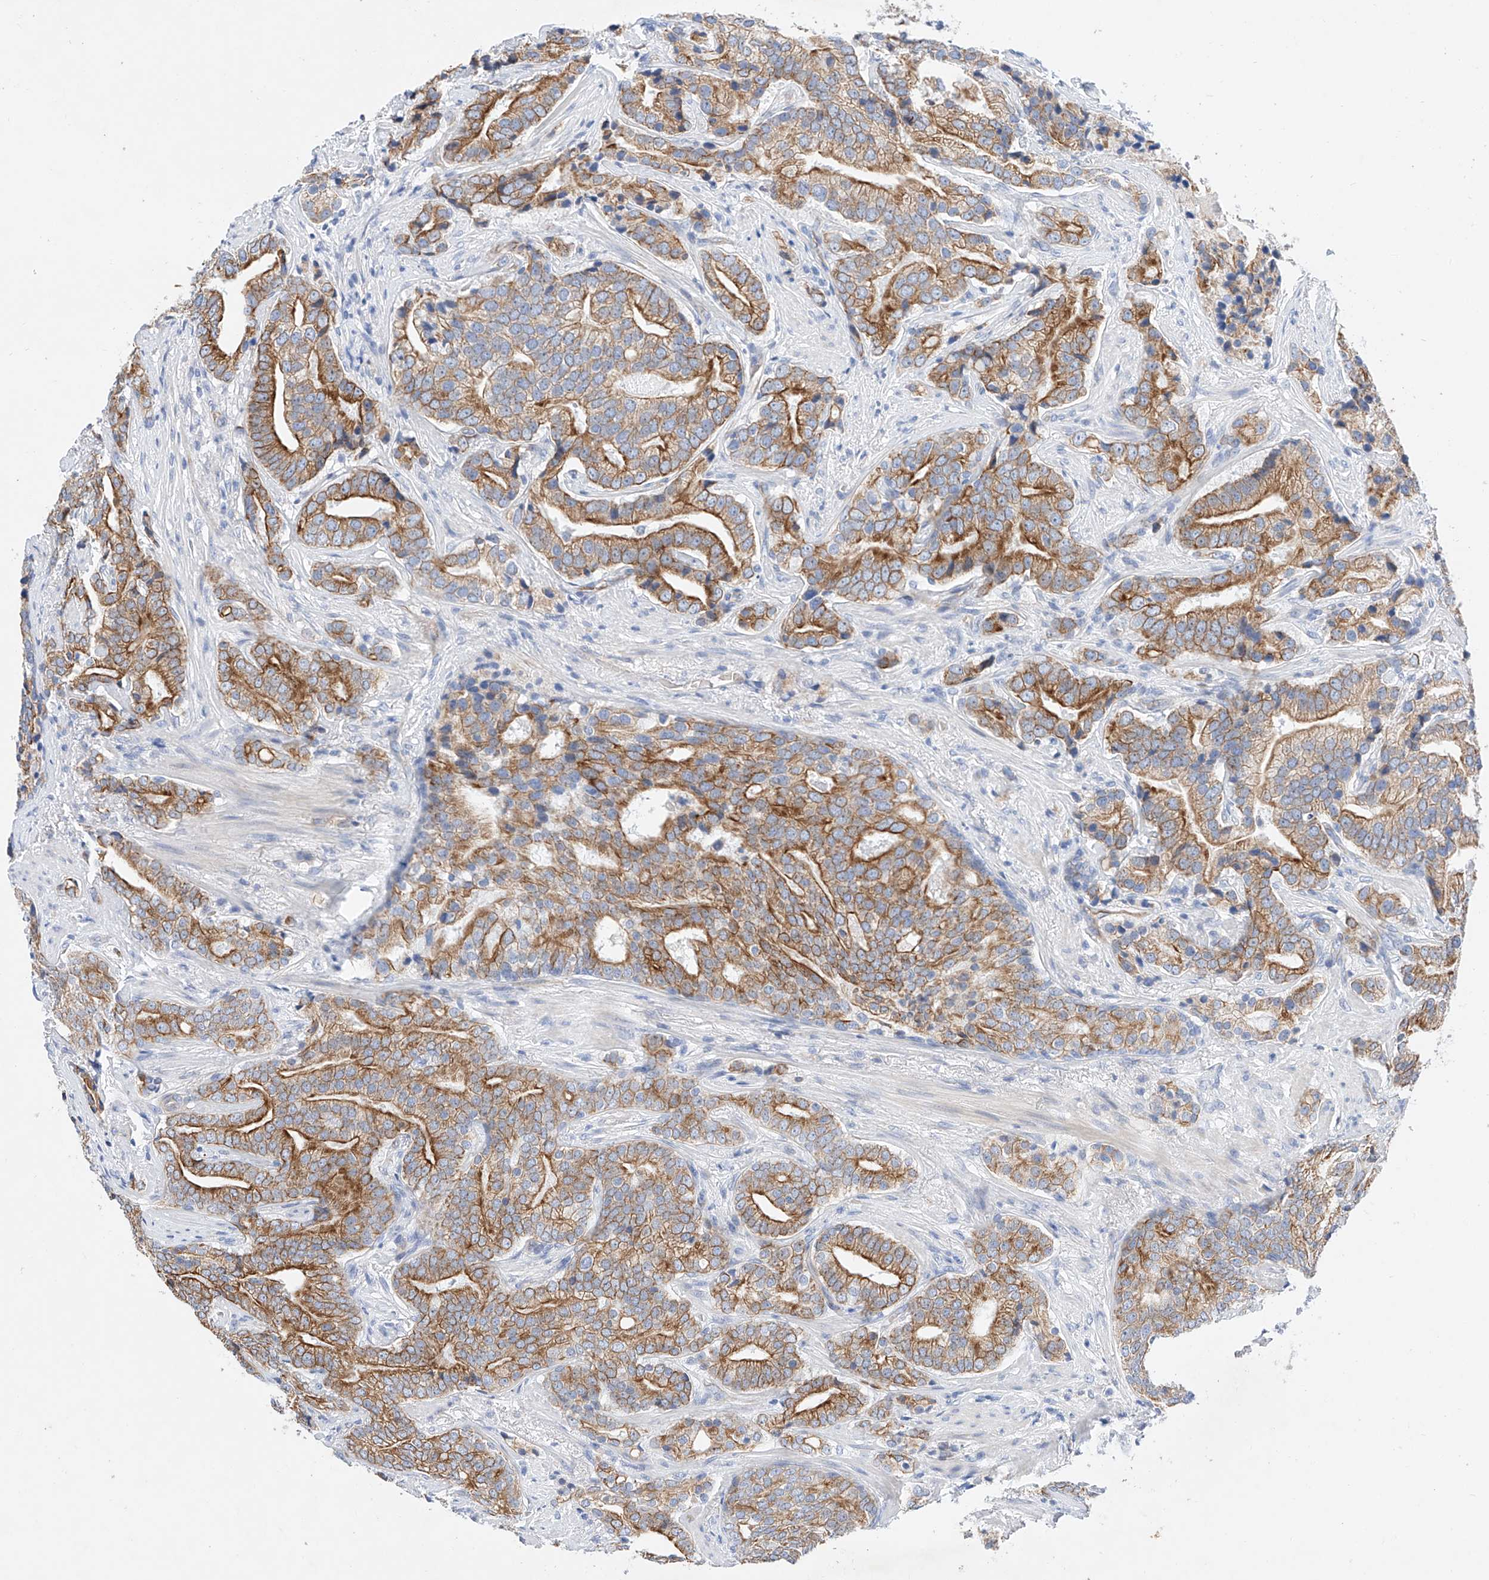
{"staining": {"intensity": "moderate", "quantity": ">75%", "location": "cytoplasmic/membranous"}, "tissue": "prostate cancer", "cell_type": "Tumor cells", "image_type": "cancer", "snomed": [{"axis": "morphology", "description": "Adenocarcinoma, High grade"}, {"axis": "topography", "description": "Prostate"}], "caption": "IHC of human prostate high-grade adenocarcinoma displays medium levels of moderate cytoplasmic/membranous positivity in approximately >75% of tumor cells.", "gene": "SBSPON", "patient": {"sex": "male", "age": 57}}